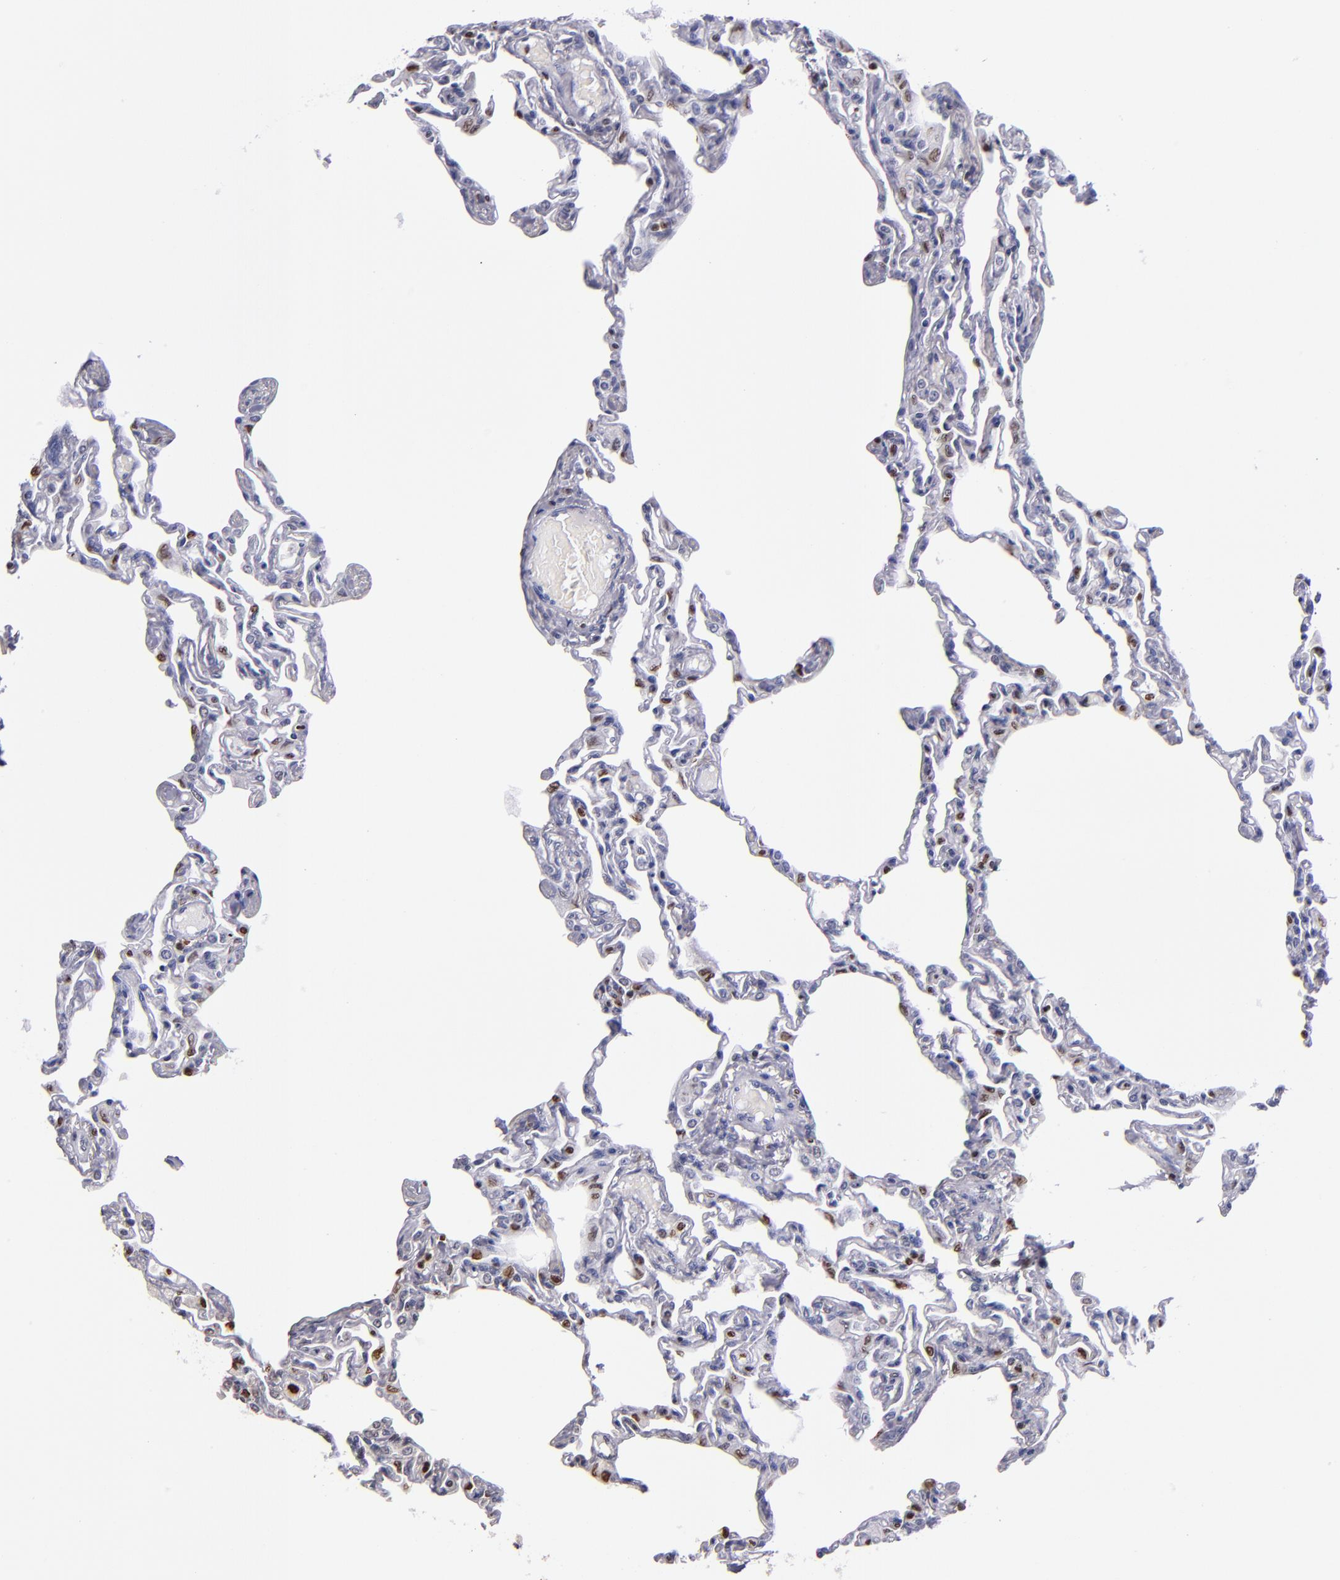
{"staining": {"intensity": "moderate", "quantity": "<25%", "location": "nuclear"}, "tissue": "lung", "cell_type": "Alveolar cells", "image_type": "normal", "snomed": [{"axis": "morphology", "description": "Normal tissue, NOS"}, {"axis": "topography", "description": "Lung"}], "caption": "Lung stained with DAB immunohistochemistry shows low levels of moderate nuclear positivity in about <25% of alveolar cells.", "gene": "CDKL5", "patient": {"sex": "female", "age": 49}}